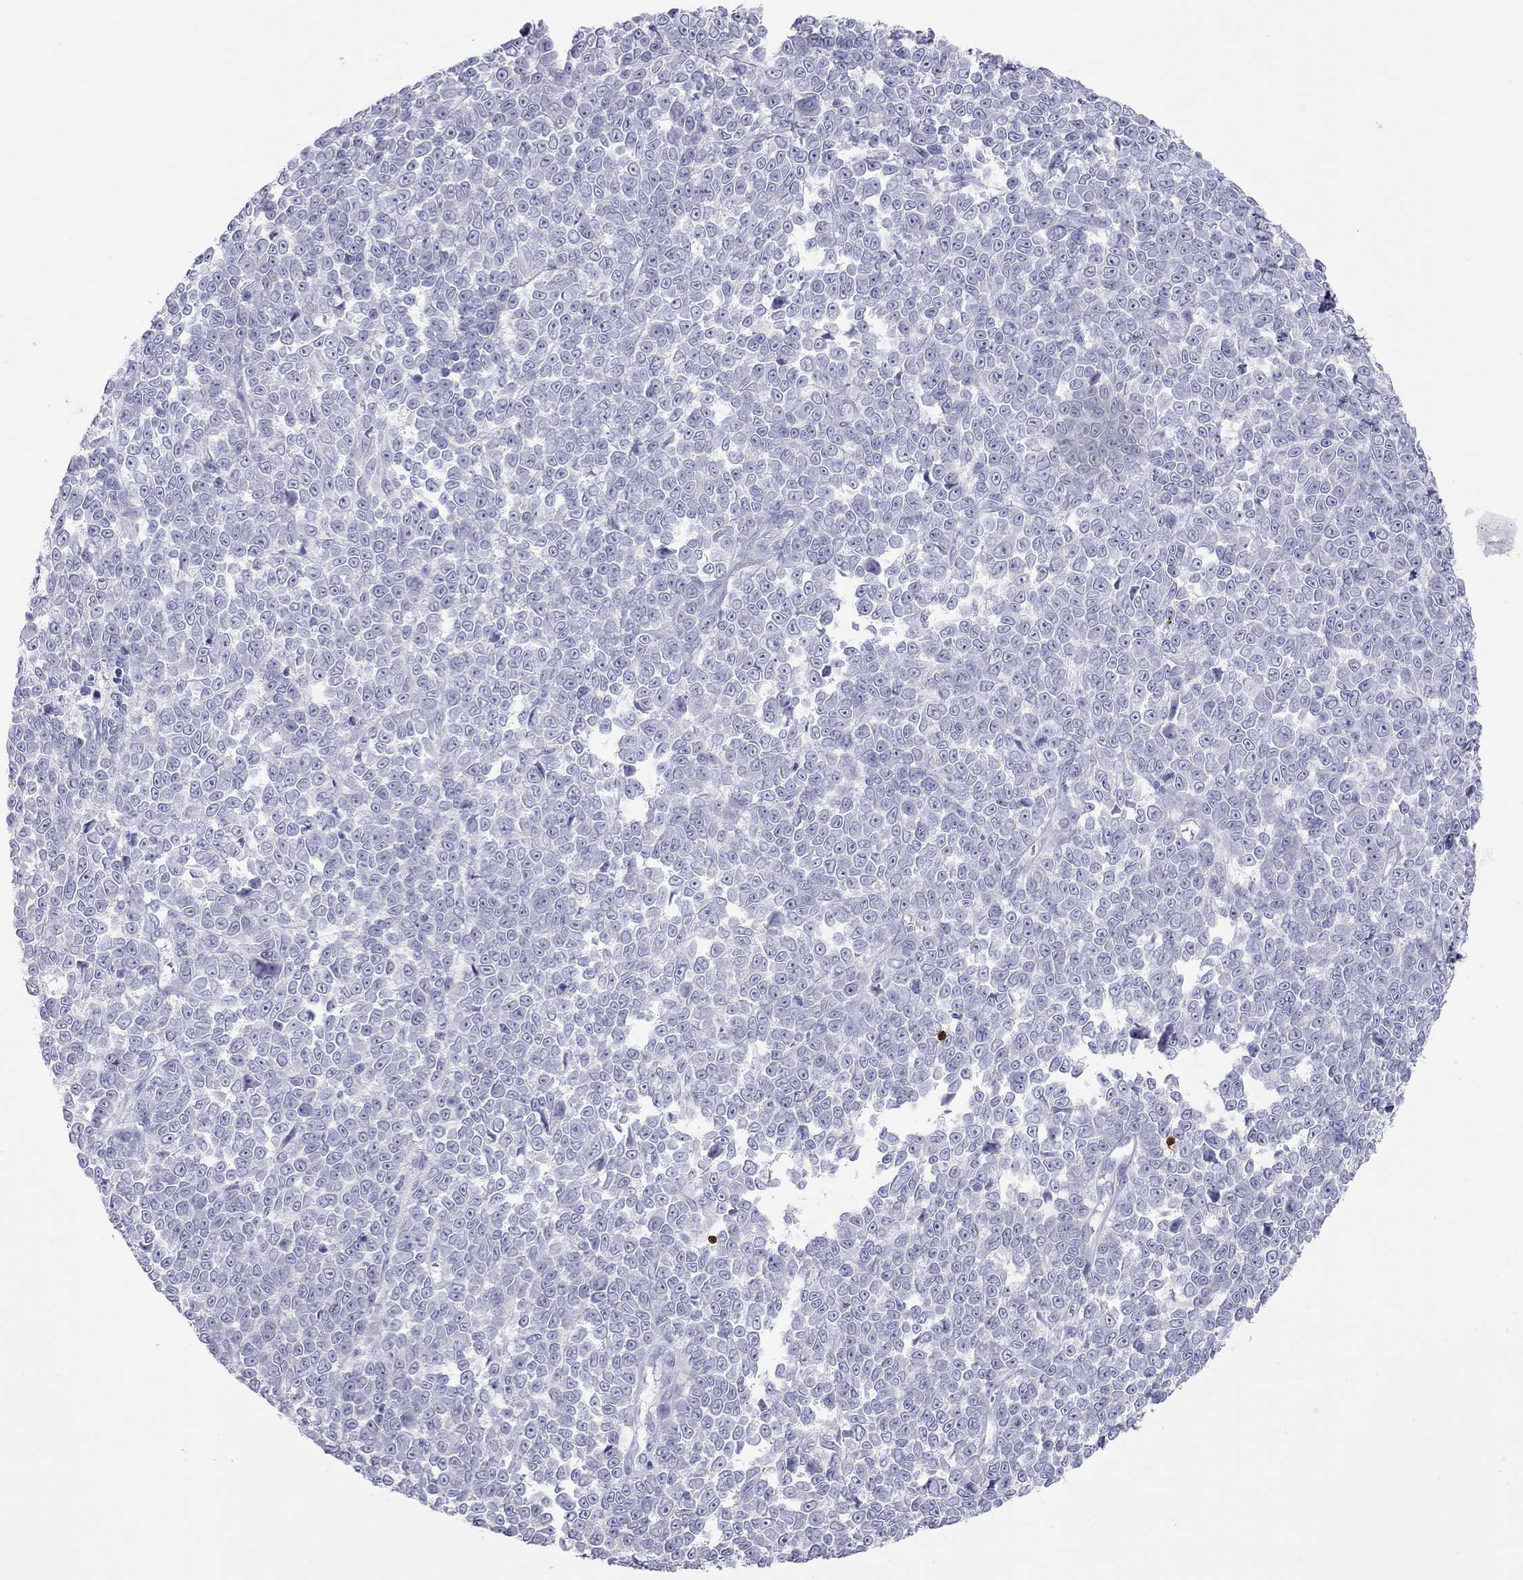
{"staining": {"intensity": "negative", "quantity": "none", "location": "none"}, "tissue": "melanoma", "cell_type": "Tumor cells", "image_type": "cancer", "snomed": [{"axis": "morphology", "description": "Malignant melanoma, NOS"}, {"axis": "topography", "description": "Skin"}], "caption": "IHC of melanoma exhibits no expression in tumor cells.", "gene": "SH2D2A", "patient": {"sex": "female", "age": 95}}